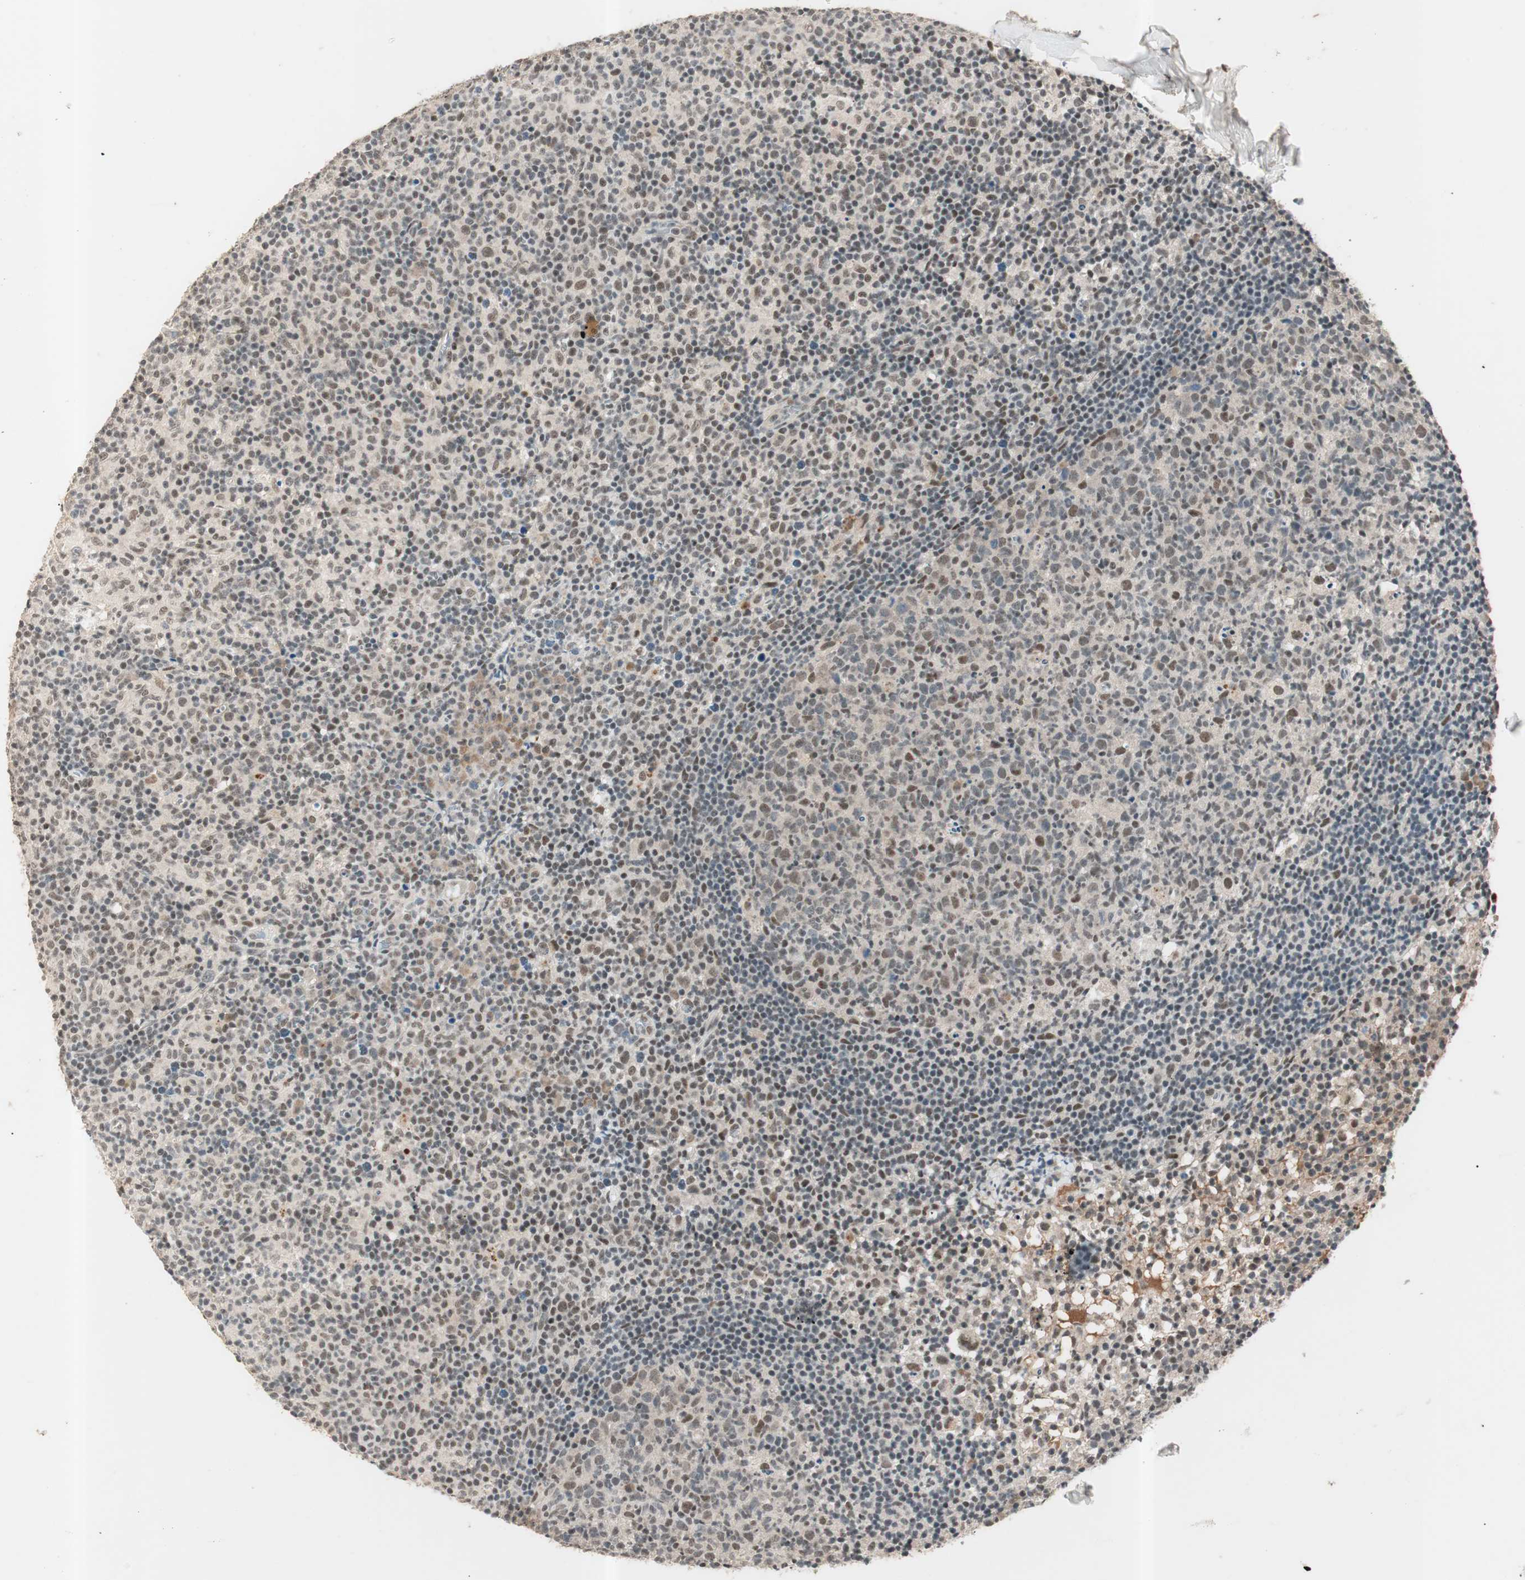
{"staining": {"intensity": "weak", "quantity": "25%-75%", "location": "nuclear"}, "tissue": "lymph node", "cell_type": "Germinal center cells", "image_type": "normal", "snomed": [{"axis": "morphology", "description": "Normal tissue, NOS"}, {"axis": "morphology", "description": "Inflammation, NOS"}, {"axis": "topography", "description": "Lymph node"}], "caption": "This histopathology image shows benign lymph node stained with immunohistochemistry to label a protein in brown. The nuclear of germinal center cells show weak positivity for the protein. Nuclei are counter-stained blue.", "gene": "NFRKB", "patient": {"sex": "male", "age": 55}}